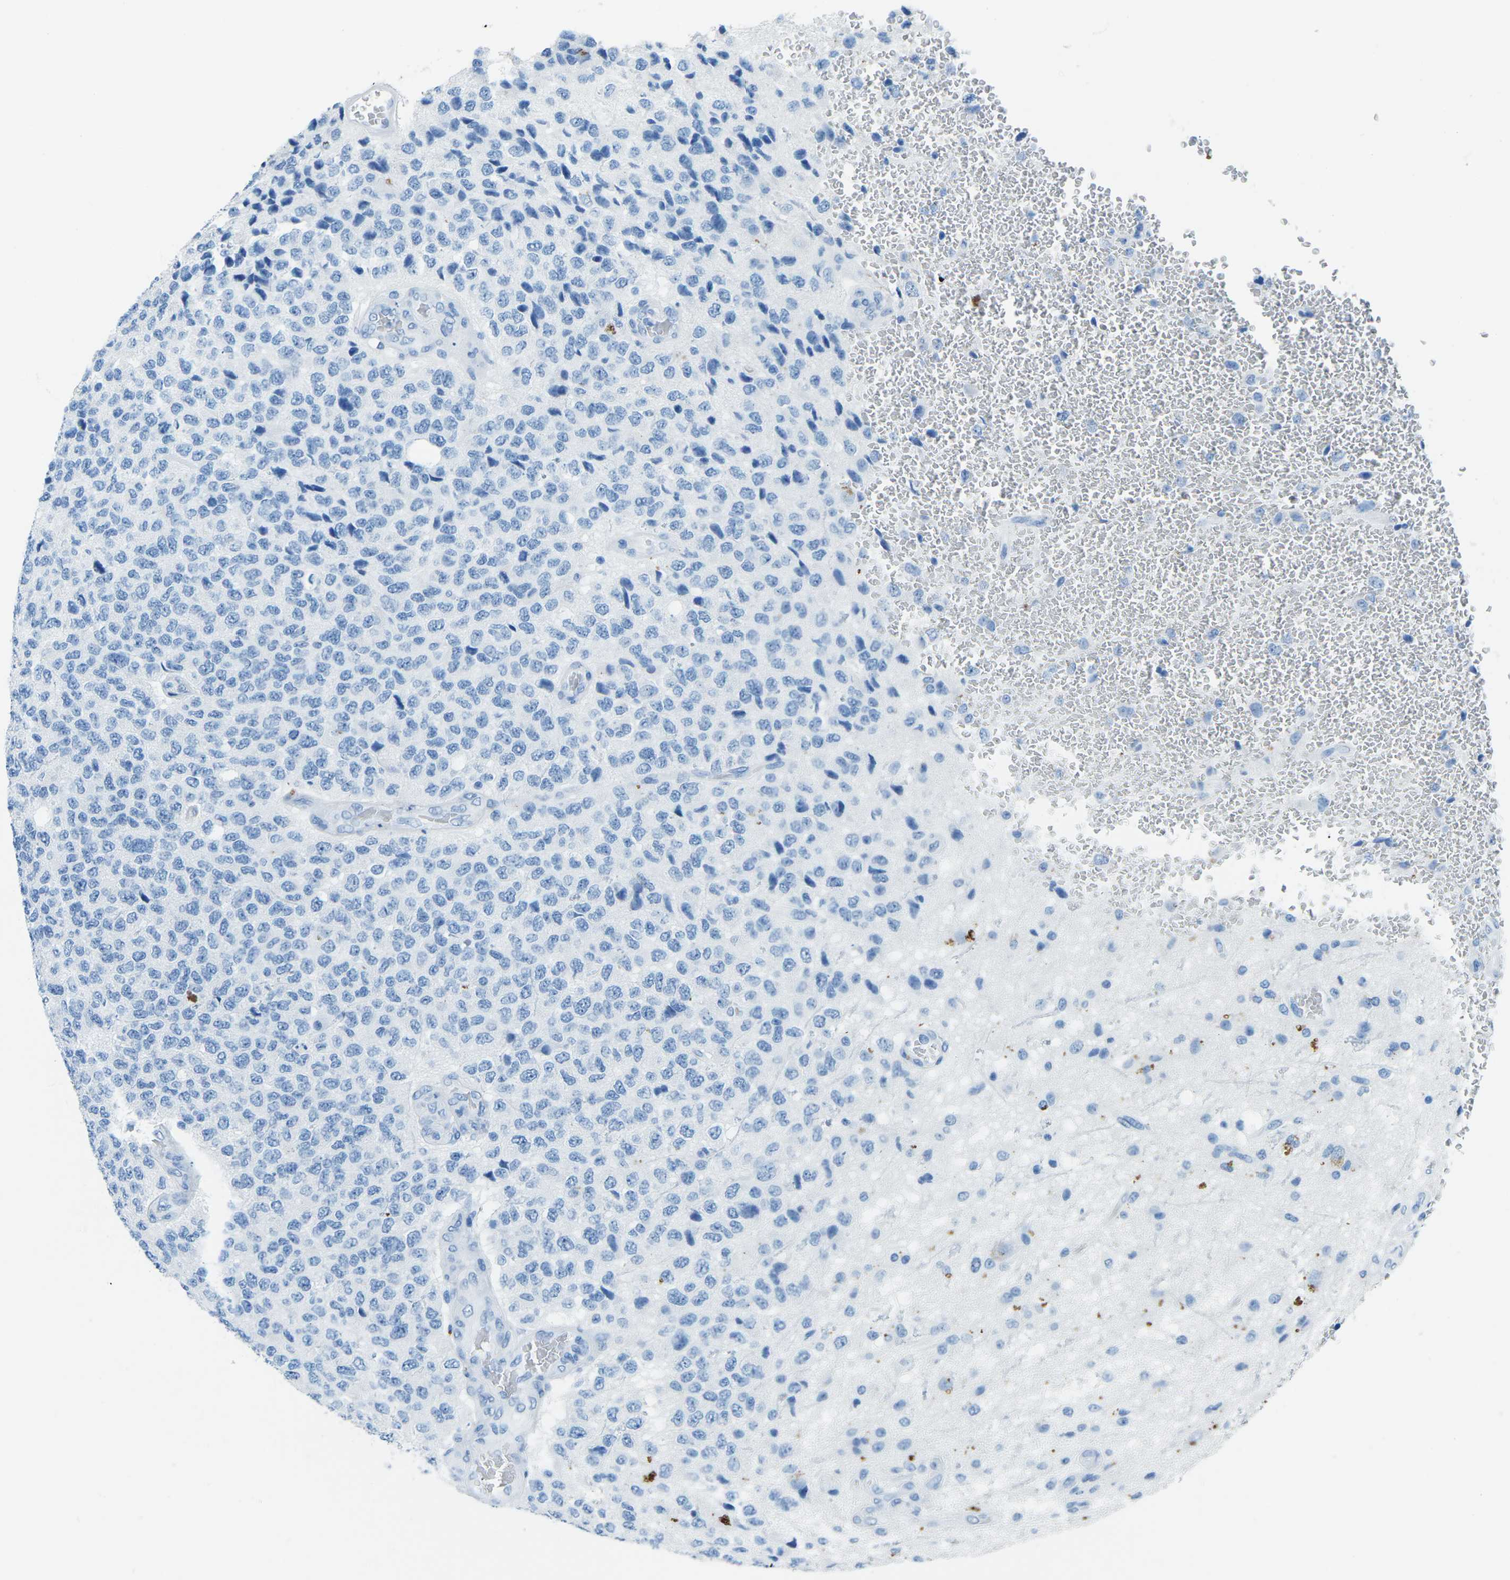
{"staining": {"intensity": "negative", "quantity": "none", "location": "none"}, "tissue": "glioma", "cell_type": "Tumor cells", "image_type": "cancer", "snomed": [{"axis": "morphology", "description": "Glioma, malignant, High grade"}, {"axis": "topography", "description": "pancreas cauda"}], "caption": "This micrograph is of malignant glioma (high-grade) stained with IHC to label a protein in brown with the nuclei are counter-stained blue. There is no expression in tumor cells. (DAB IHC visualized using brightfield microscopy, high magnification).", "gene": "MYH8", "patient": {"sex": "male", "age": 60}}